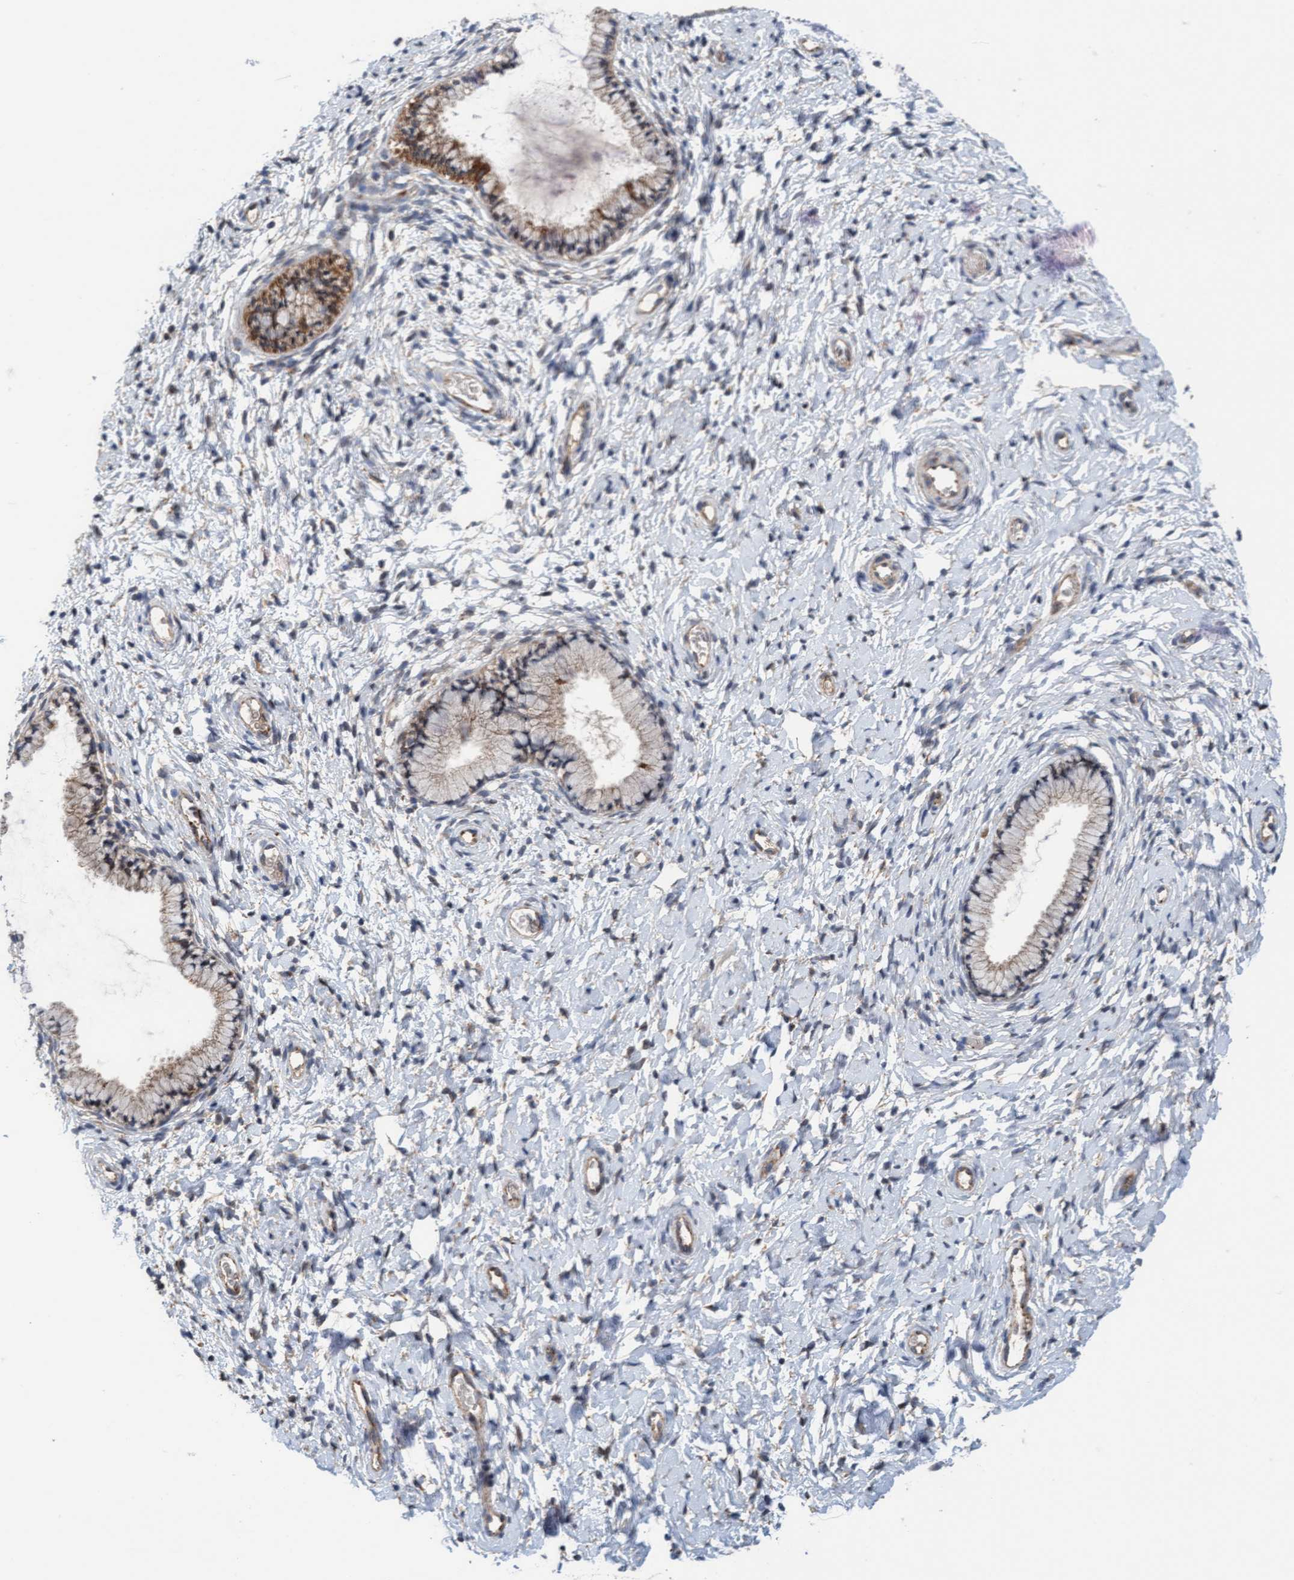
{"staining": {"intensity": "moderate", "quantity": "<25%", "location": "cytoplasmic/membranous"}, "tissue": "cervix", "cell_type": "Glandular cells", "image_type": "normal", "snomed": [{"axis": "morphology", "description": "Normal tissue, NOS"}, {"axis": "topography", "description": "Cervix"}], "caption": "Protein analysis of benign cervix displays moderate cytoplasmic/membranous expression in about <25% of glandular cells.", "gene": "ZNF566", "patient": {"sex": "female", "age": 72}}